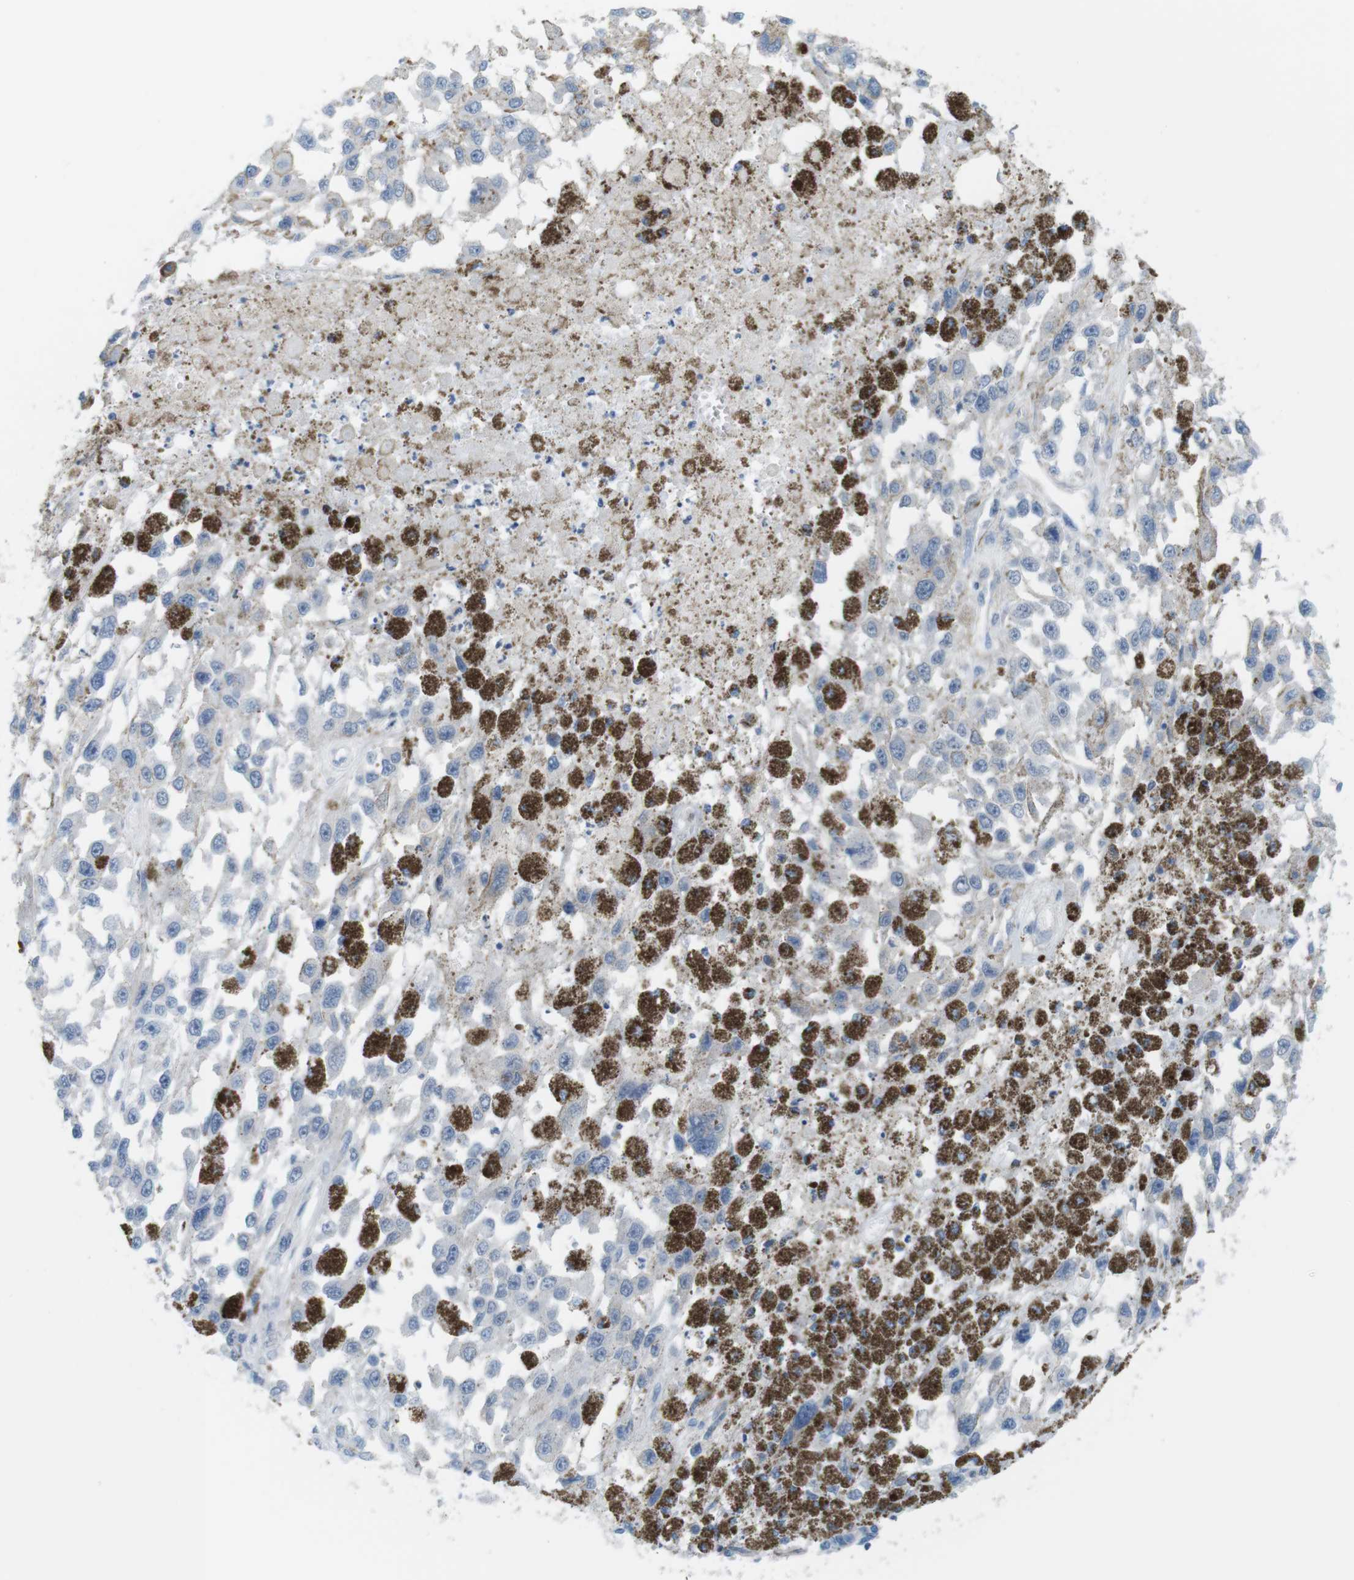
{"staining": {"intensity": "negative", "quantity": "none", "location": "none"}, "tissue": "melanoma", "cell_type": "Tumor cells", "image_type": "cancer", "snomed": [{"axis": "morphology", "description": "Malignant melanoma, Metastatic site"}, {"axis": "topography", "description": "Lymph node"}], "caption": "DAB immunohistochemical staining of human melanoma shows no significant expression in tumor cells. (DAB (3,3'-diaminobenzidine) immunohistochemistry, high magnification).", "gene": "MYH9", "patient": {"sex": "male", "age": 59}}